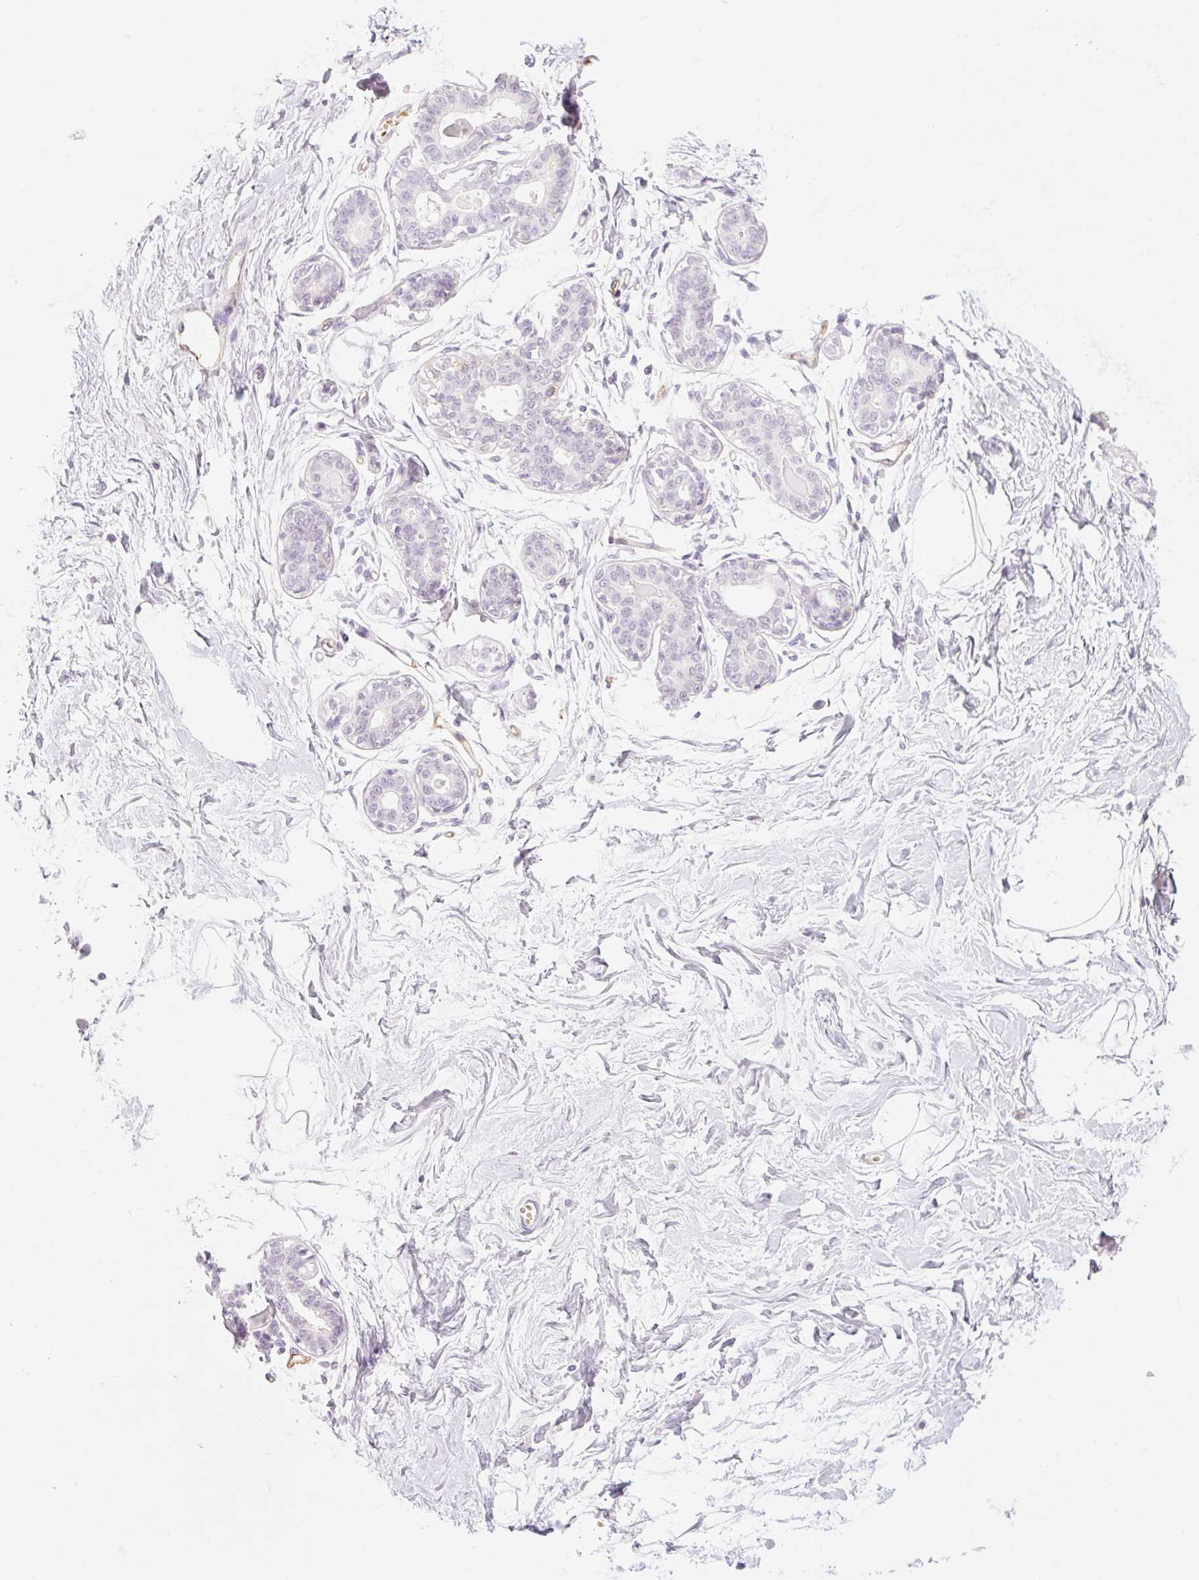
{"staining": {"intensity": "negative", "quantity": "none", "location": "none"}, "tissue": "breast", "cell_type": "Adipocytes", "image_type": "normal", "snomed": [{"axis": "morphology", "description": "Normal tissue, NOS"}, {"axis": "topography", "description": "Breast"}], "caption": "Unremarkable breast was stained to show a protein in brown. There is no significant staining in adipocytes.", "gene": "TAF1L", "patient": {"sex": "female", "age": 45}}